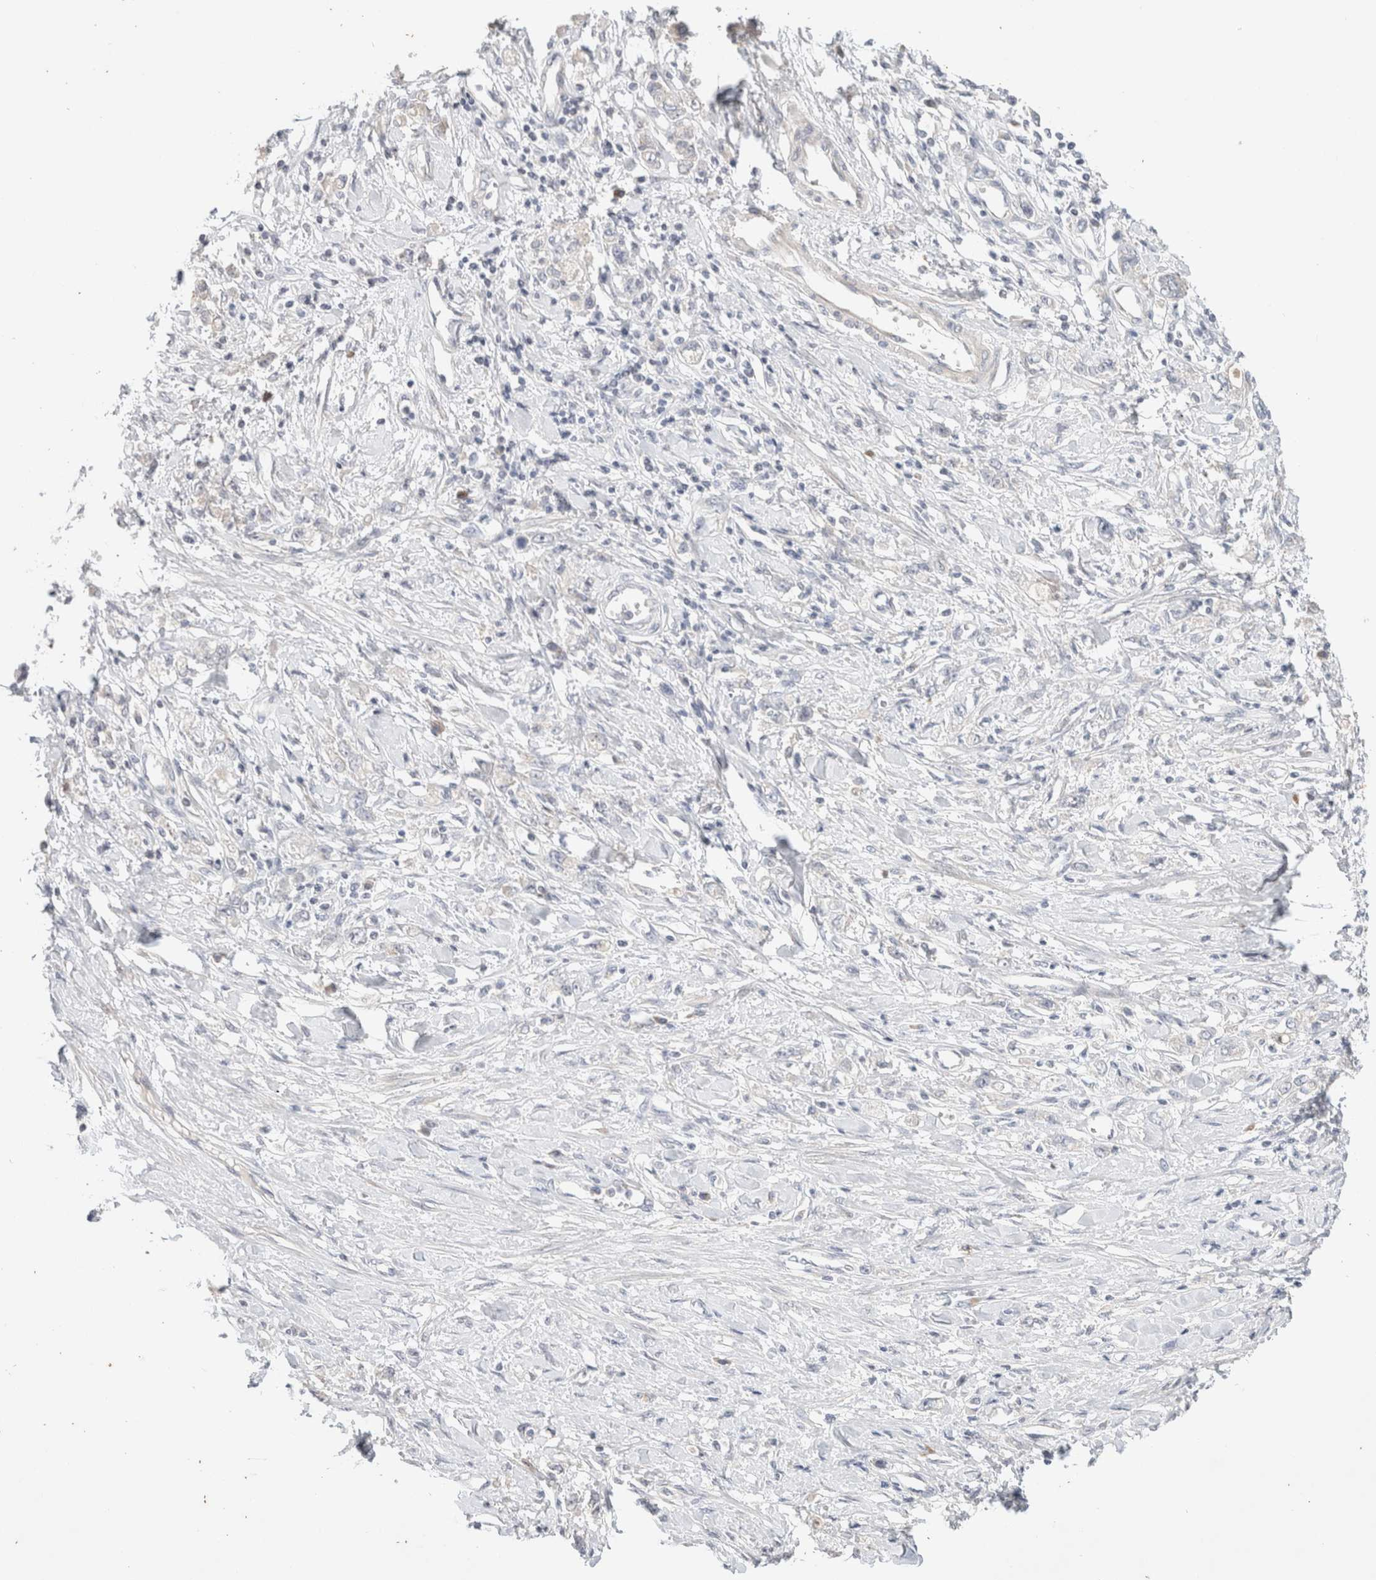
{"staining": {"intensity": "negative", "quantity": "none", "location": "none"}, "tissue": "stomach cancer", "cell_type": "Tumor cells", "image_type": "cancer", "snomed": [{"axis": "morphology", "description": "Adenocarcinoma, NOS"}, {"axis": "topography", "description": "Stomach"}], "caption": "There is no significant expression in tumor cells of adenocarcinoma (stomach). (Brightfield microscopy of DAB (3,3'-diaminobenzidine) immunohistochemistry at high magnification).", "gene": "SPRTN", "patient": {"sex": "female", "age": 76}}